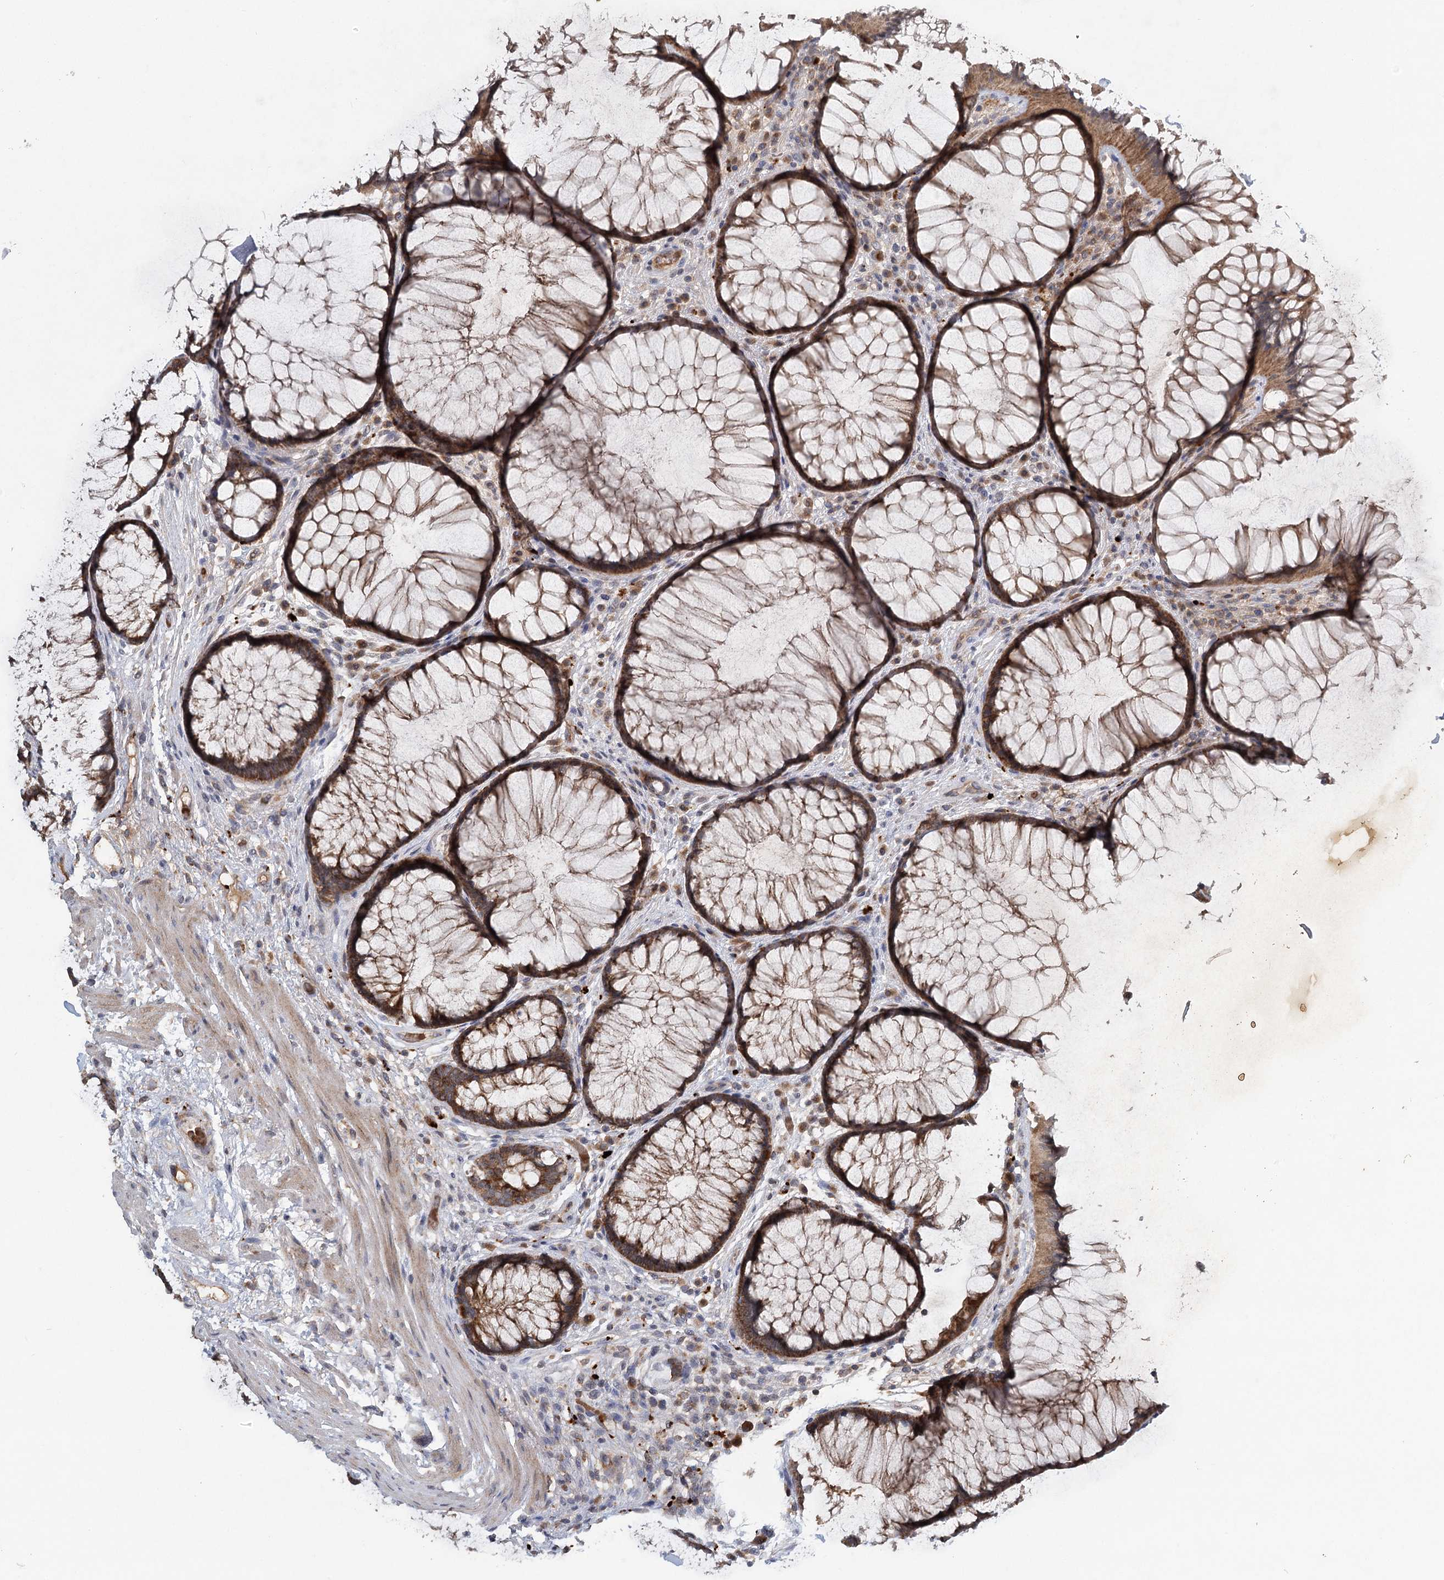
{"staining": {"intensity": "moderate", "quantity": ">75%", "location": "cytoplasmic/membranous"}, "tissue": "rectum", "cell_type": "Glandular cells", "image_type": "normal", "snomed": [{"axis": "morphology", "description": "Normal tissue, NOS"}, {"axis": "topography", "description": "Rectum"}], "caption": "Brown immunohistochemical staining in benign human rectum reveals moderate cytoplasmic/membranous expression in about >75% of glandular cells.", "gene": "PYROXD2", "patient": {"sex": "male", "age": 51}}